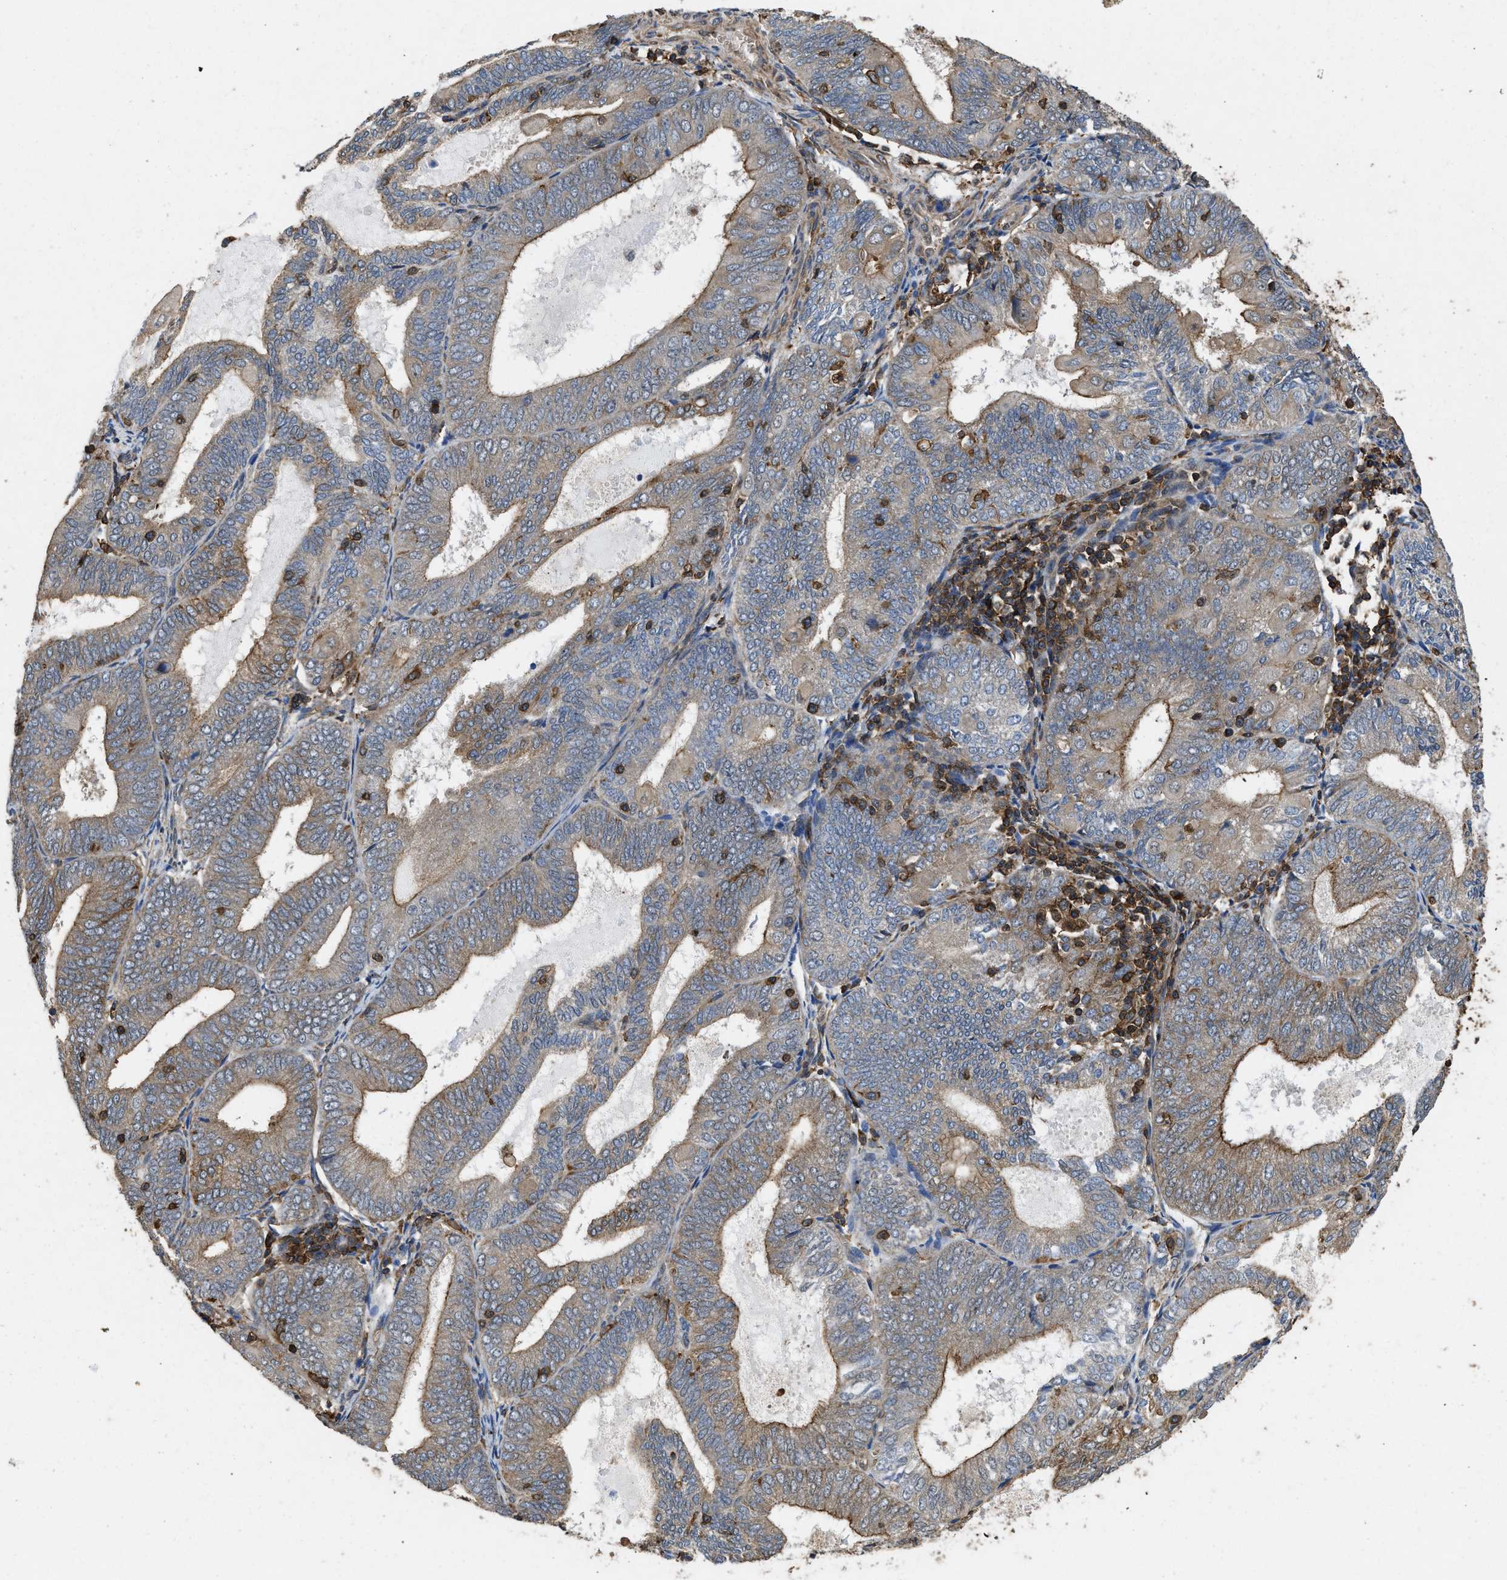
{"staining": {"intensity": "weak", "quantity": ">75%", "location": "cytoplasmic/membranous"}, "tissue": "endometrial cancer", "cell_type": "Tumor cells", "image_type": "cancer", "snomed": [{"axis": "morphology", "description": "Adenocarcinoma, NOS"}, {"axis": "topography", "description": "Endometrium"}], "caption": "Immunohistochemistry (IHC) of endometrial adenocarcinoma shows low levels of weak cytoplasmic/membranous expression in approximately >75% of tumor cells.", "gene": "LINGO2", "patient": {"sex": "female", "age": 81}}